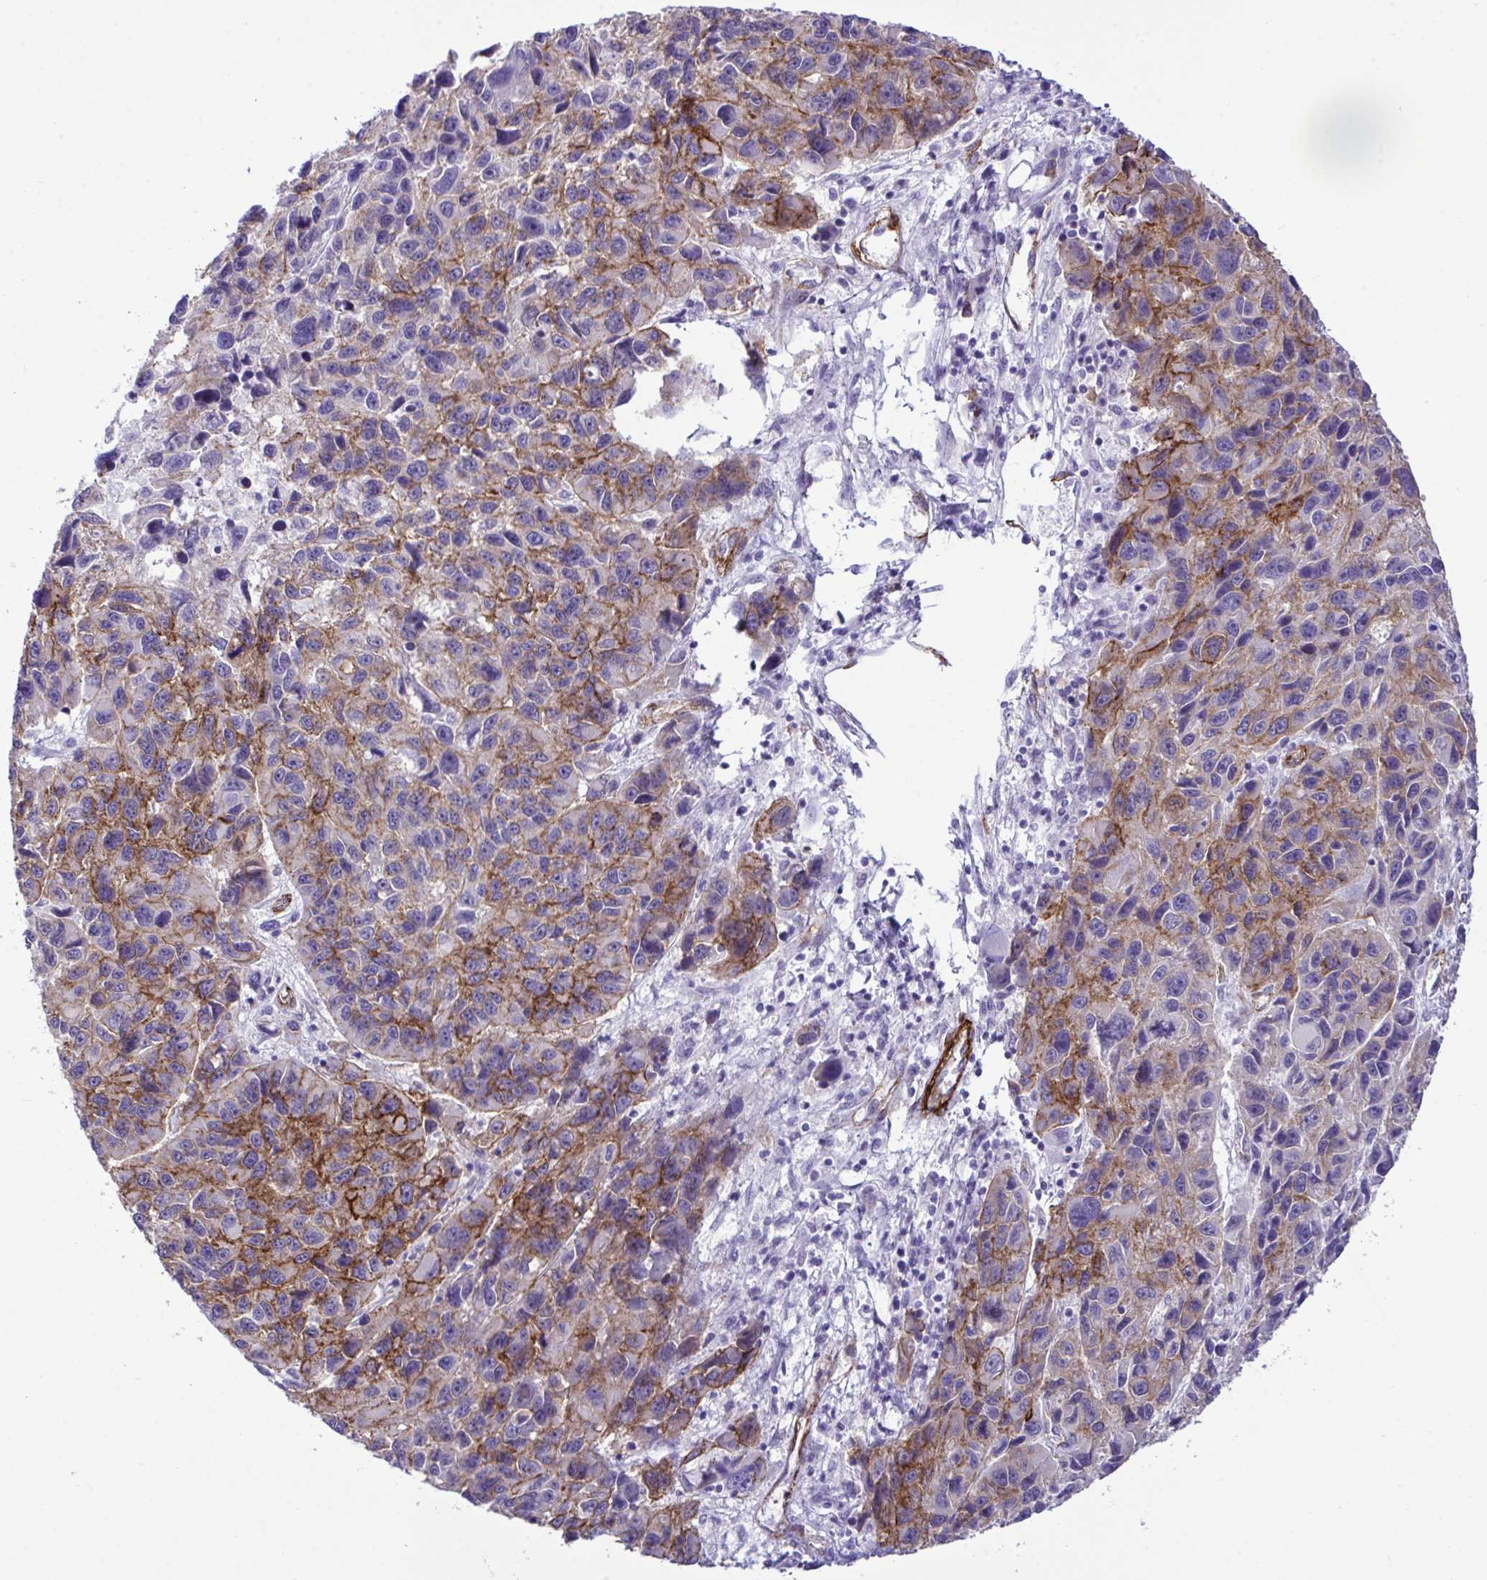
{"staining": {"intensity": "strong", "quantity": "25%-75%", "location": "cytoplasmic/membranous"}, "tissue": "melanoma", "cell_type": "Tumor cells", "image_type": "cancer", "snomed": [{"axis": "morphology", "description": "Malignant melanoma, NOS"}, {"axis": "topography", "description": "Skin"}], "caption": "Malignant melanoma tissue exhibits strong cytoplasmic/membranous expression in approximately 25%-75% of tumor cells", "gene": "SYNPO2L", "patient": {"sex": "male", "age": 53}}